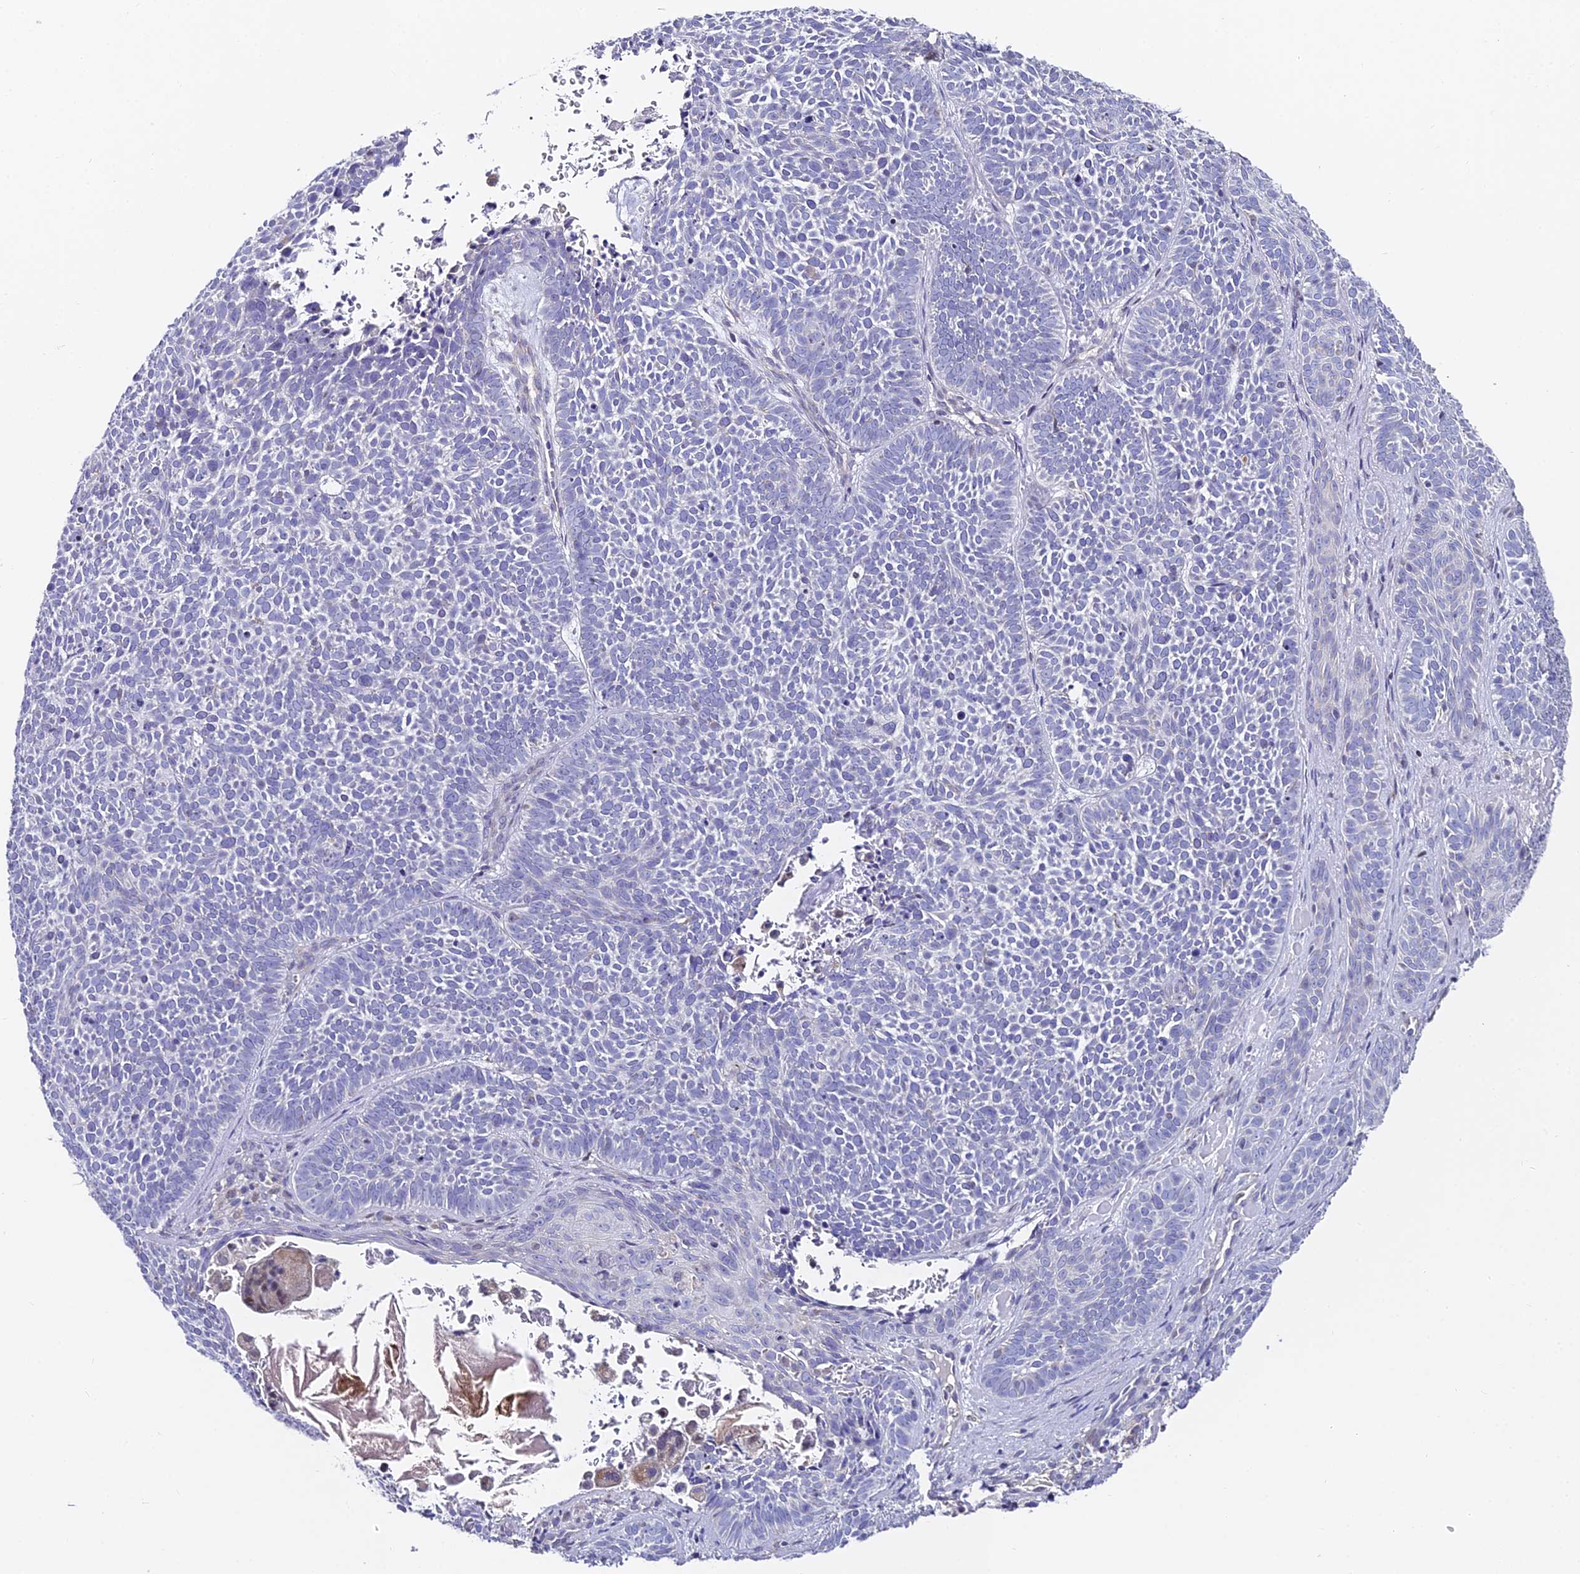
{"staining": {"intensity": "negative", "quantity": "none", "location": "none"}, "tissue": "skin cancer", "cell_type": "Tumor cells", "image_type": "cancer", "snomed": [{"axis": "morphology", "description": "Basal cell carcinoma"}, {"axis": "topography", "description": "Skin"}], "caption": "IHC image of human basal cell carcinoma (skin) stained for a protein (brown), which displays no staining in tumor cells.", "gene": "SERP1", "patient": {"sex": "male", "age": 85}}